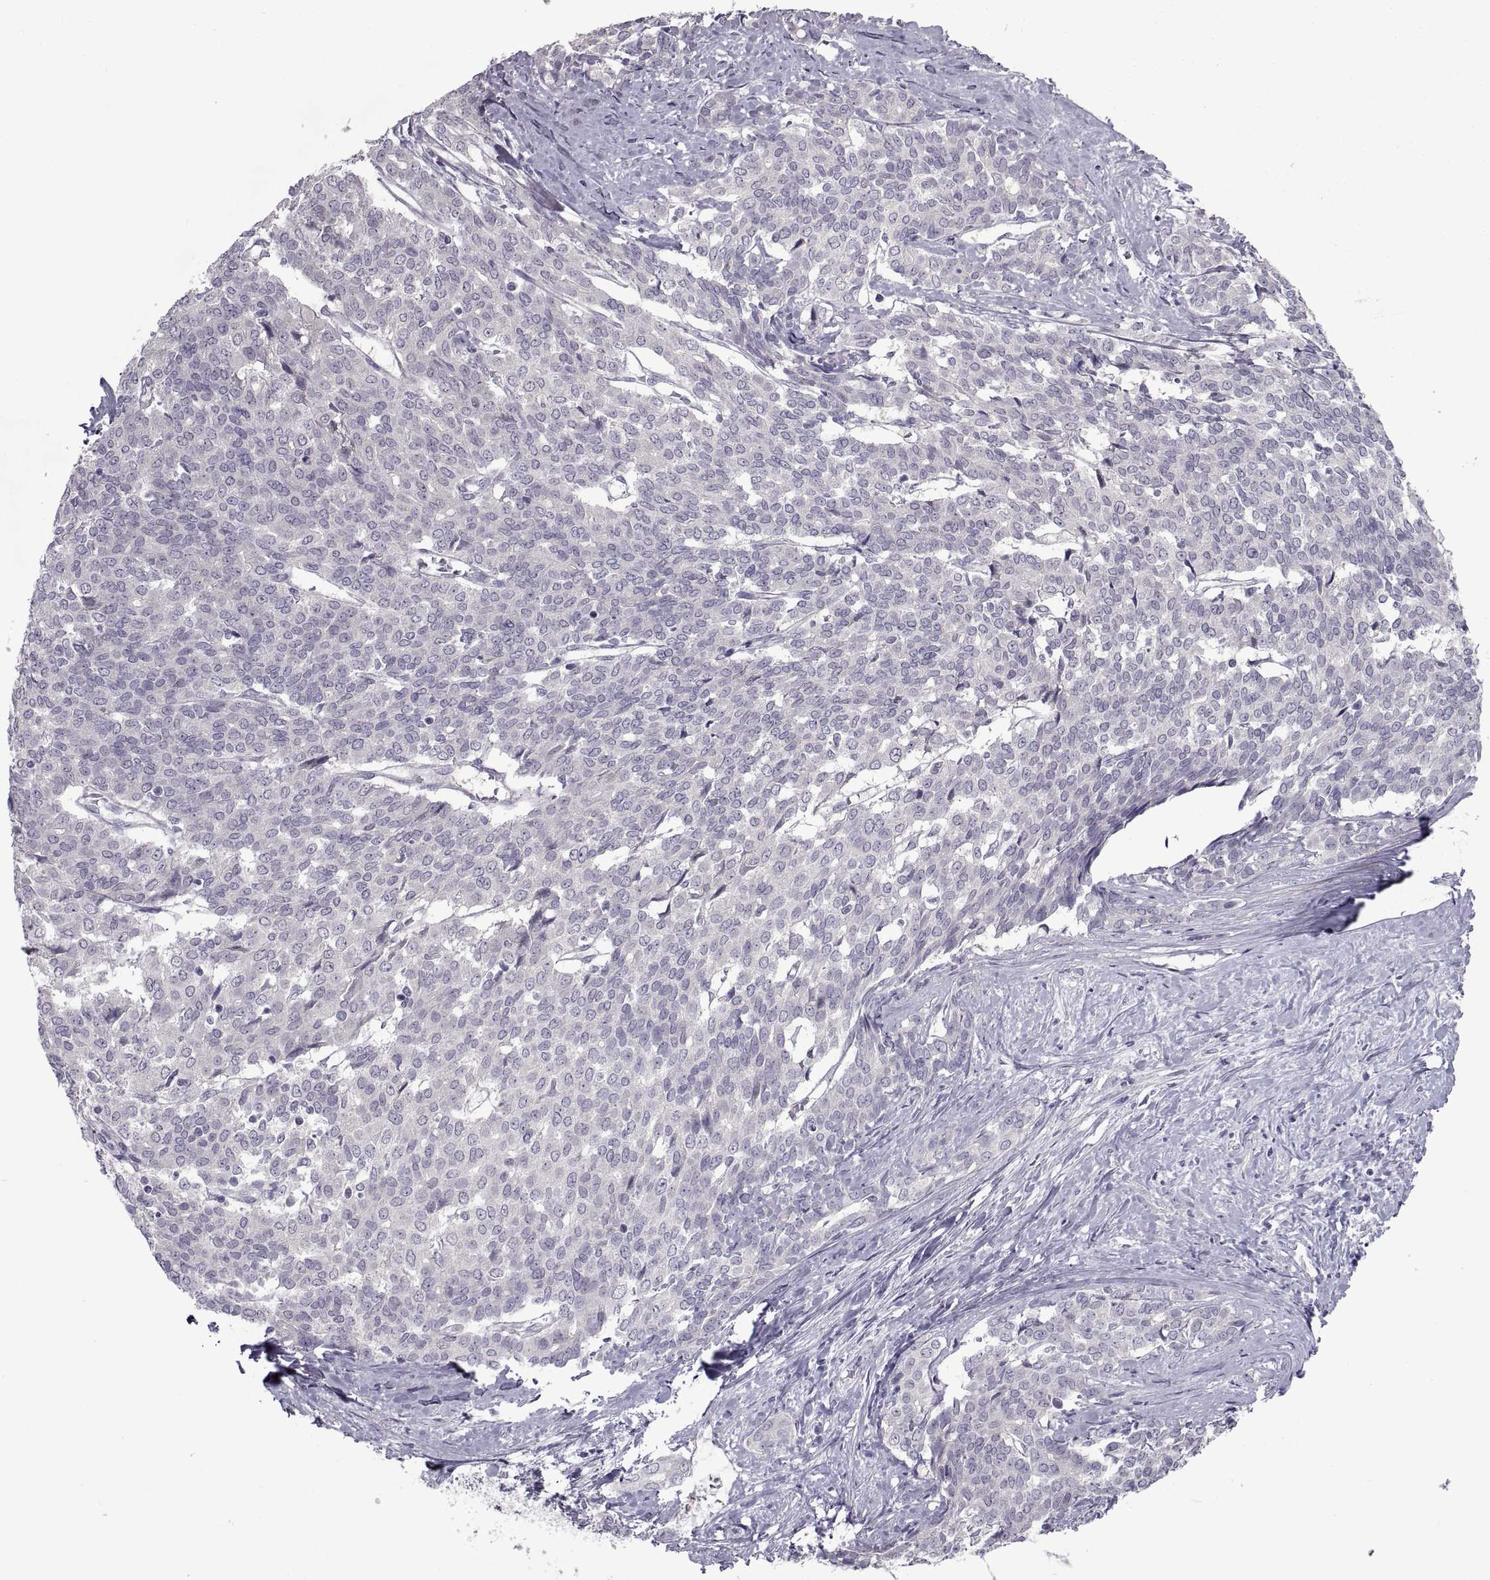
{"staining": {"intensity": "negative", "quantity": "none", "location": "none"}, "tissue": "liver cancer", "cell_type": "Tumor cells", "image_type": "cancer", "snomed": [{"axis": "morphology", "description": "Cholangiocarcinoma"}, {"axis": "topography", "description": "Liver"}], "caption": "Image shows no protein positivity in tumor cells of liver cancer tissue.", "gene": "BSPH1", "patient": {"sex": "female", "age": 47}}